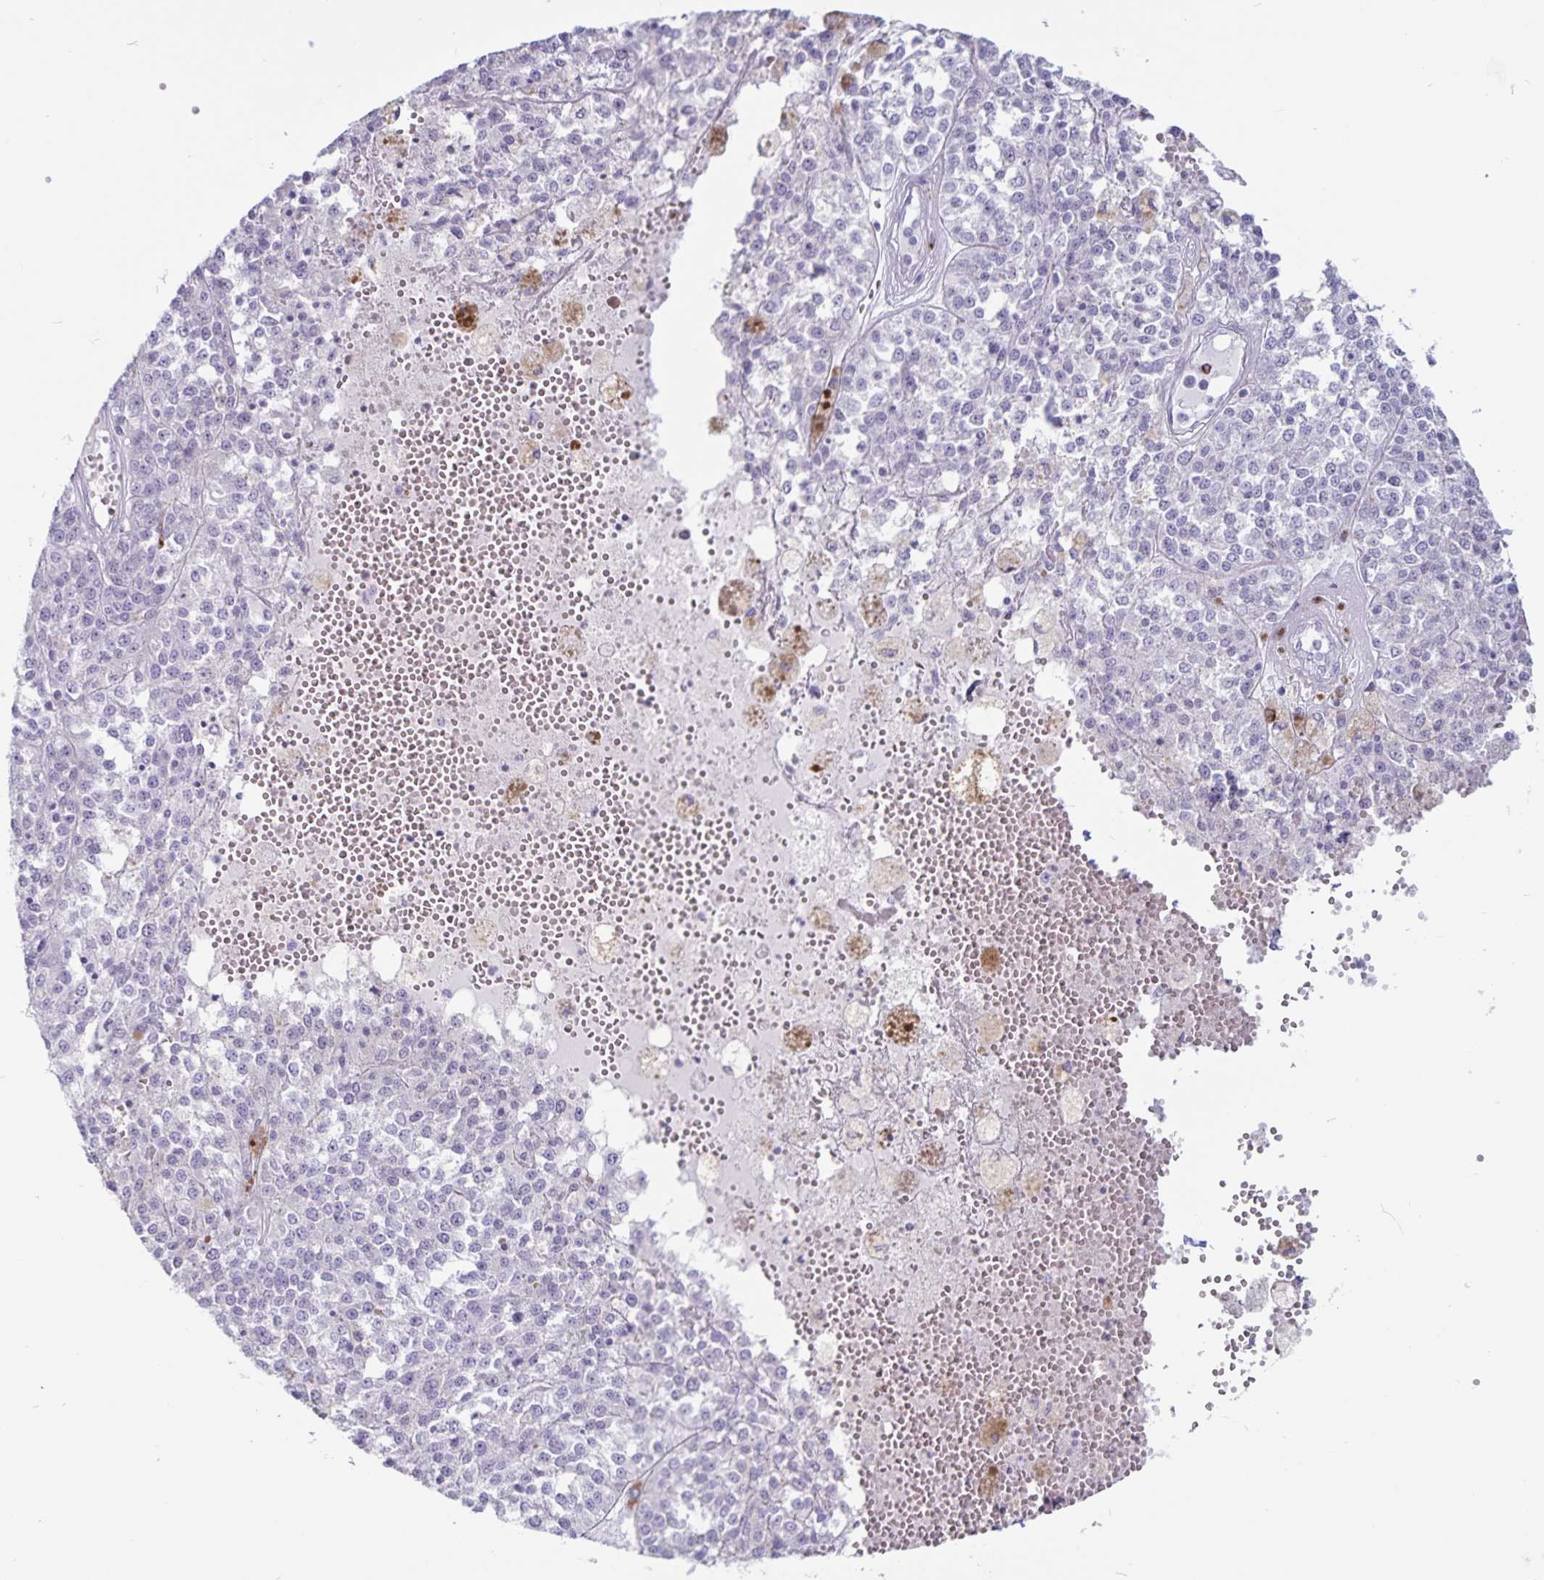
{"staining": {"intensity": "negative", "quantity": "none", "location": "none"}, "tissue": "melanoma", "cell_type": "Tumor cells", "image_type": "cancer", "snomed": [{"axis": "morphology", "description": "Malignant melanoma, Metastatic site"}, {"axis": "topography", "description": "Lymph node"}], "caption": "DAB immunohistochemical staining of human melanoma shows no significant positivity in tumor cells.", "gene": "GNLY", "patient": {"sex": "female", "age": 64}}